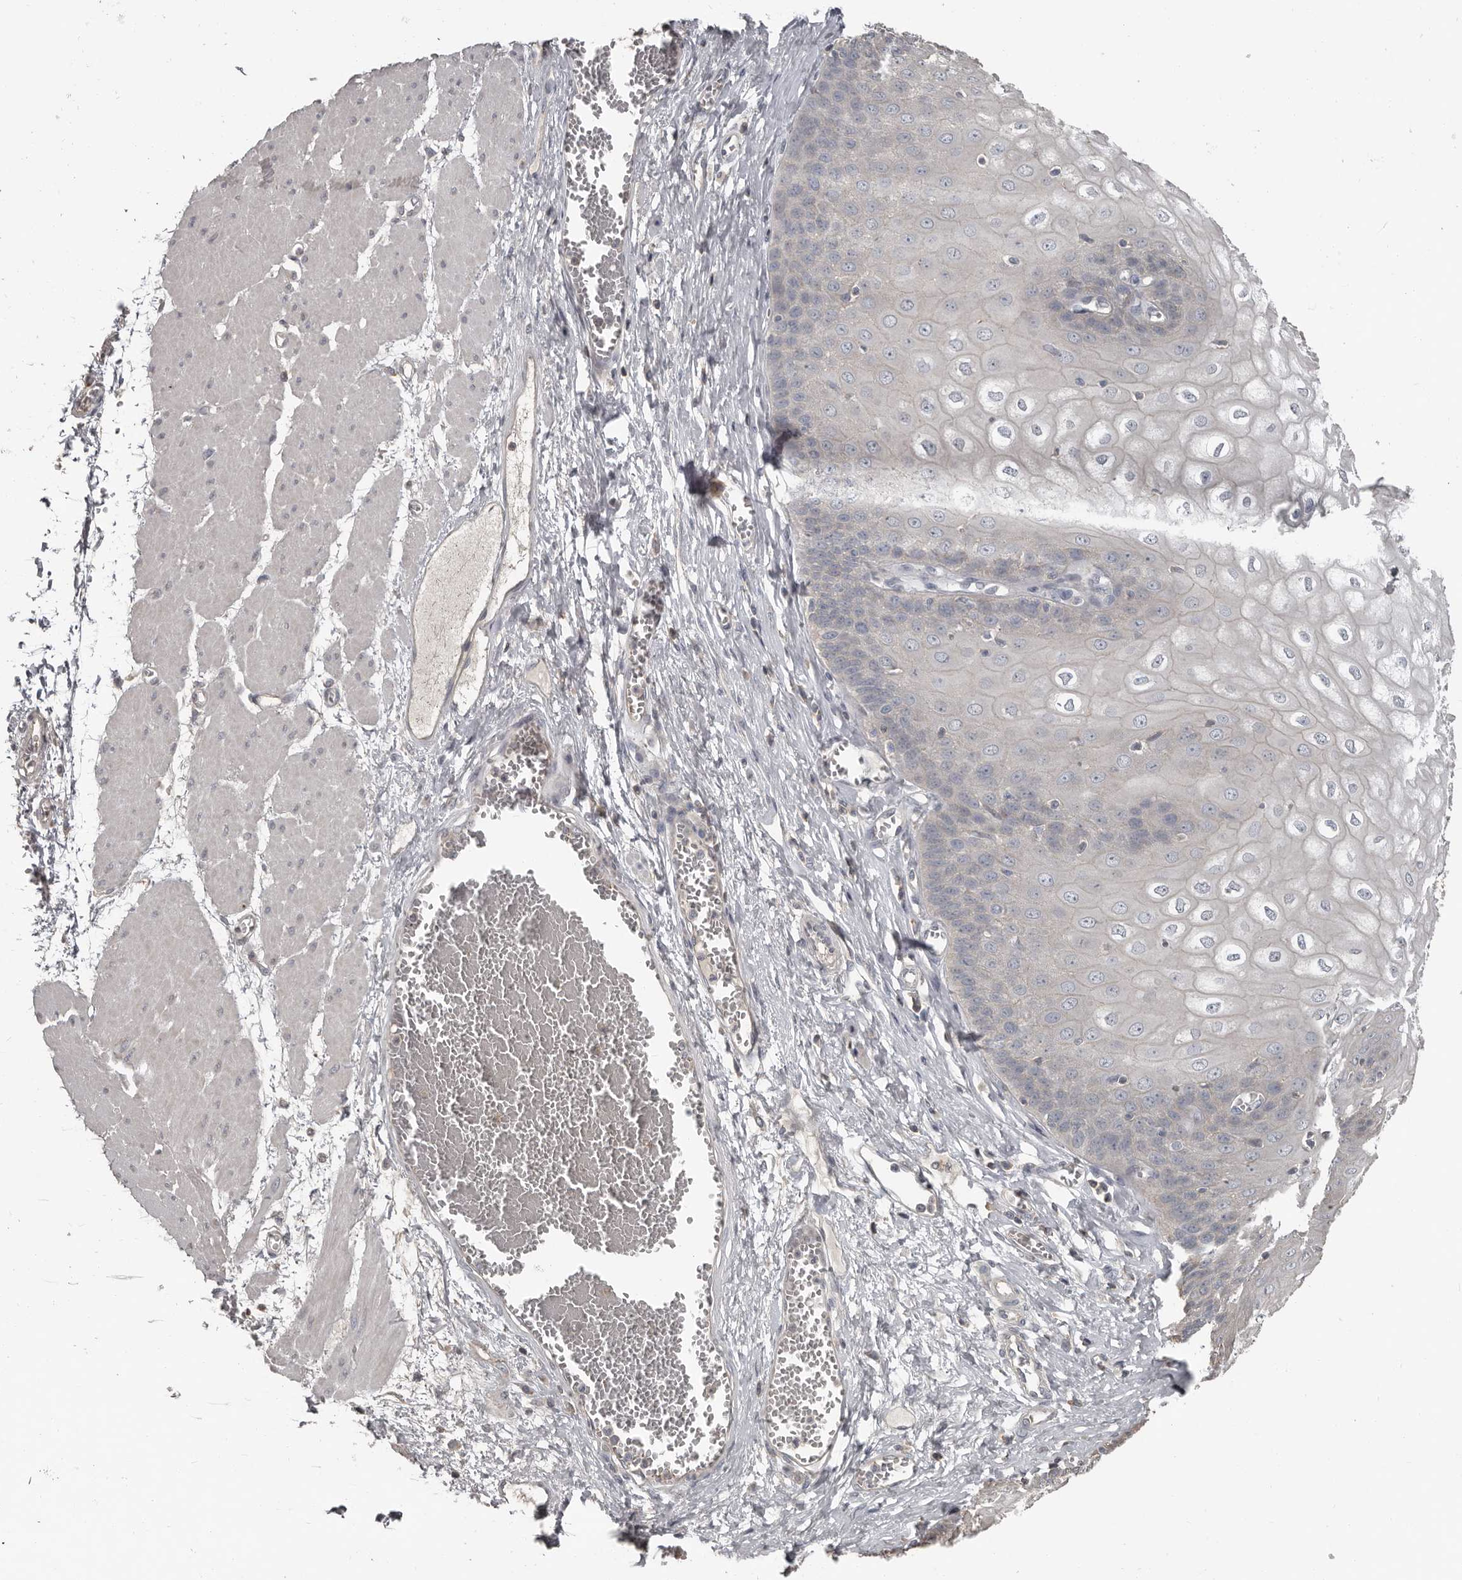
{"staining": {"intensity": "weak", "quantity": "<25%", "location": "cytoplasmic/membranous"}, "tissue": "esophagus", "cell_type": "Squamous epithelial cells", "image_type": "normal", "snomed": [{"axis": "morphology", "description": "Normal tissue, NOS"}, {"axis": "topography", "description": "Esophagus"}], "caption": "Immunohistochemistry (IHC) histopathology image of normal esophagus: esophagus stained with DAB demonstrates no significant protein staining in squamous epithelial cells.", "gene": "CA6", "patient": {"sex": "male", "age": 60}}